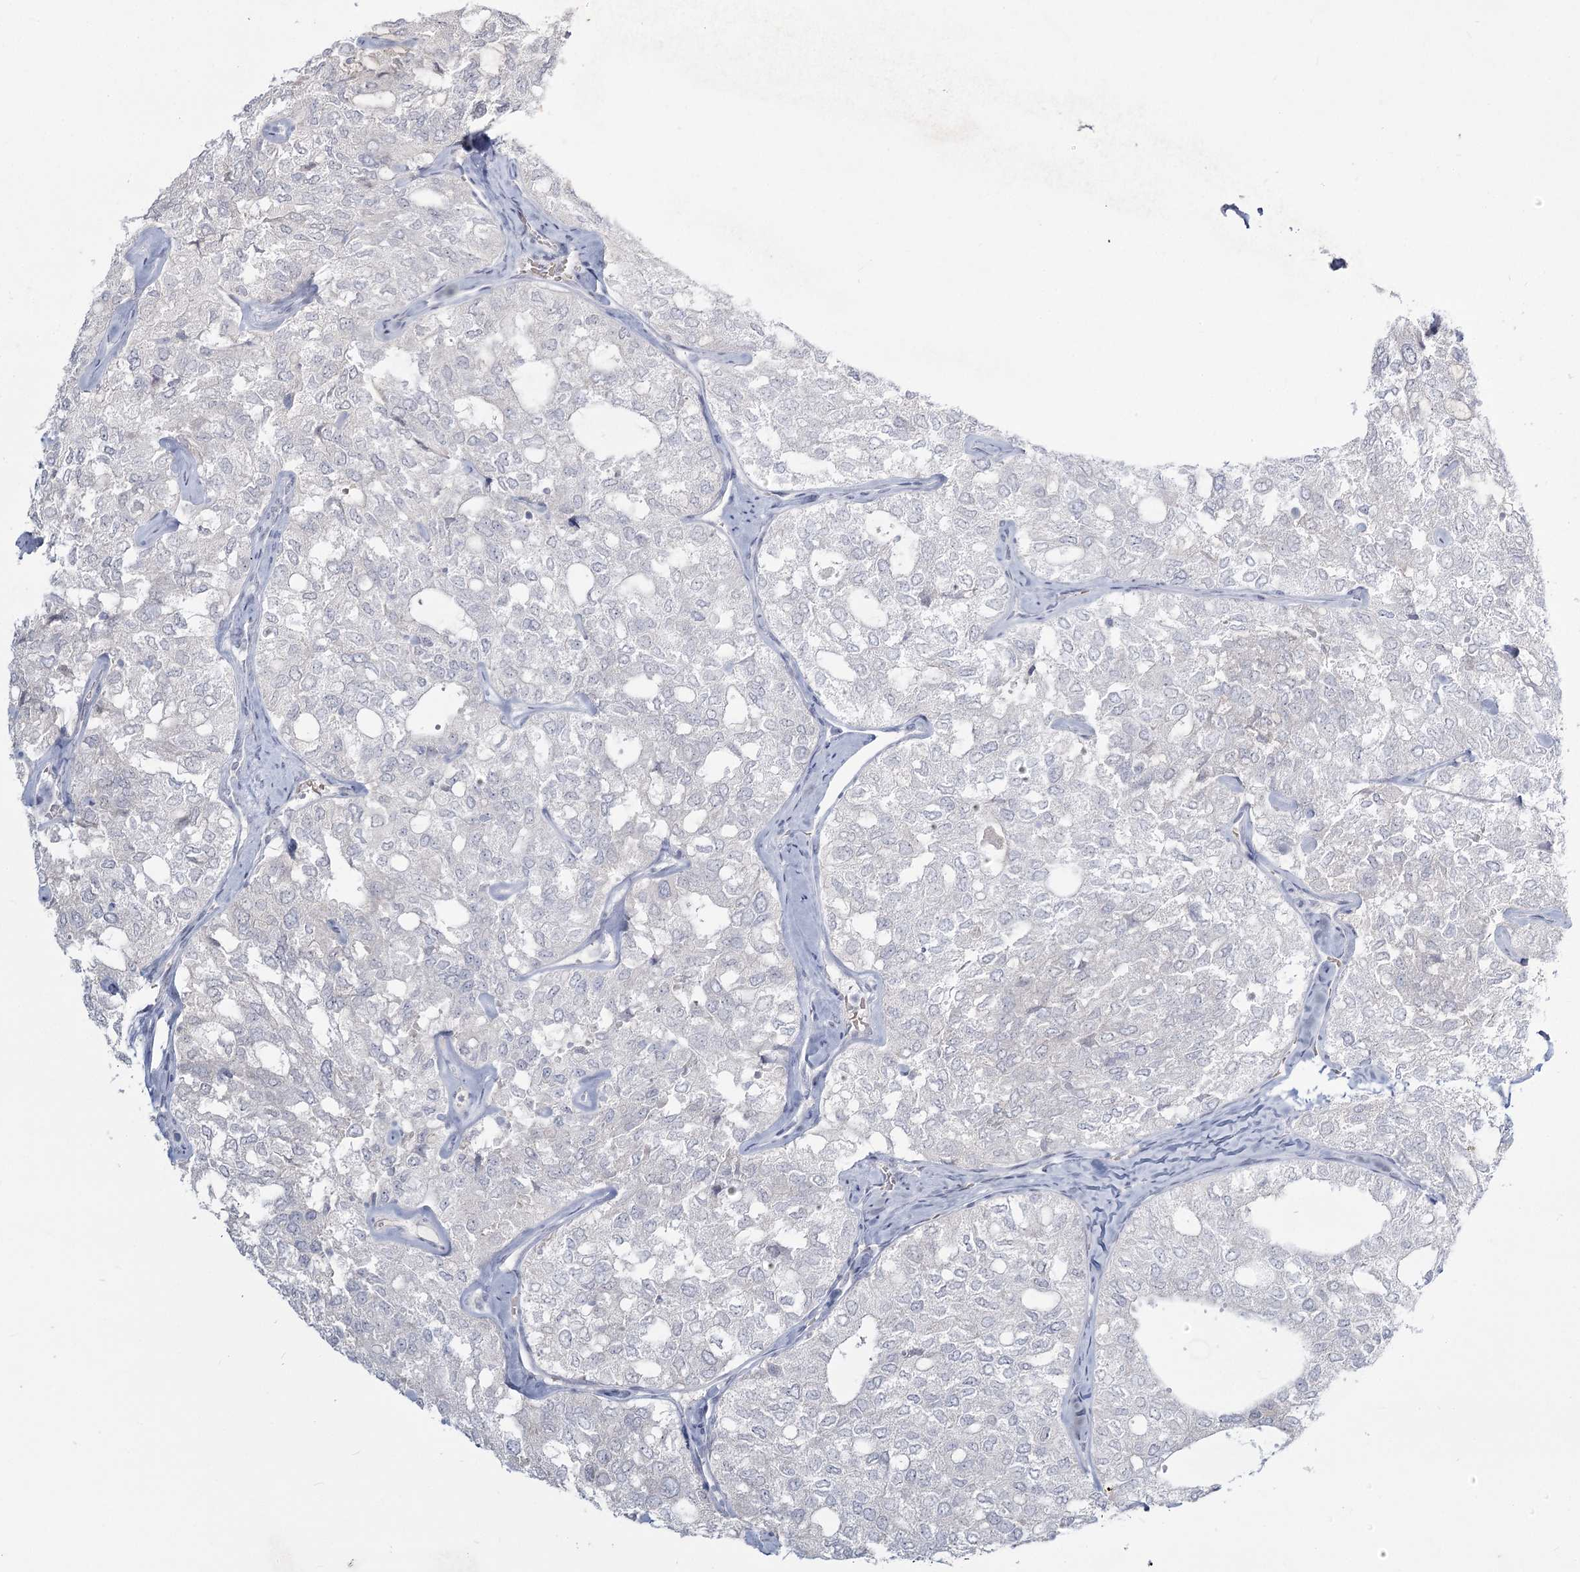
{"staining": {"intensity": "negative", "quantity": "none", "location": "none"}, "tissue": "thyroid cancer", "cell_type": "Tumor cells", "image_type": "cancer", "snomed": [{"axis": "morphology", "description": "Follicular adenoma carcinoma, NOS"}, {"axis": "topography", "description": "Thyroid gland"}], "caption": "IHC of thyroid follicular adenoma carcinoma displays no staining in tumor cells.", "gene": "LY6G5C", "patient": {"sex": "male", "age": 75}}